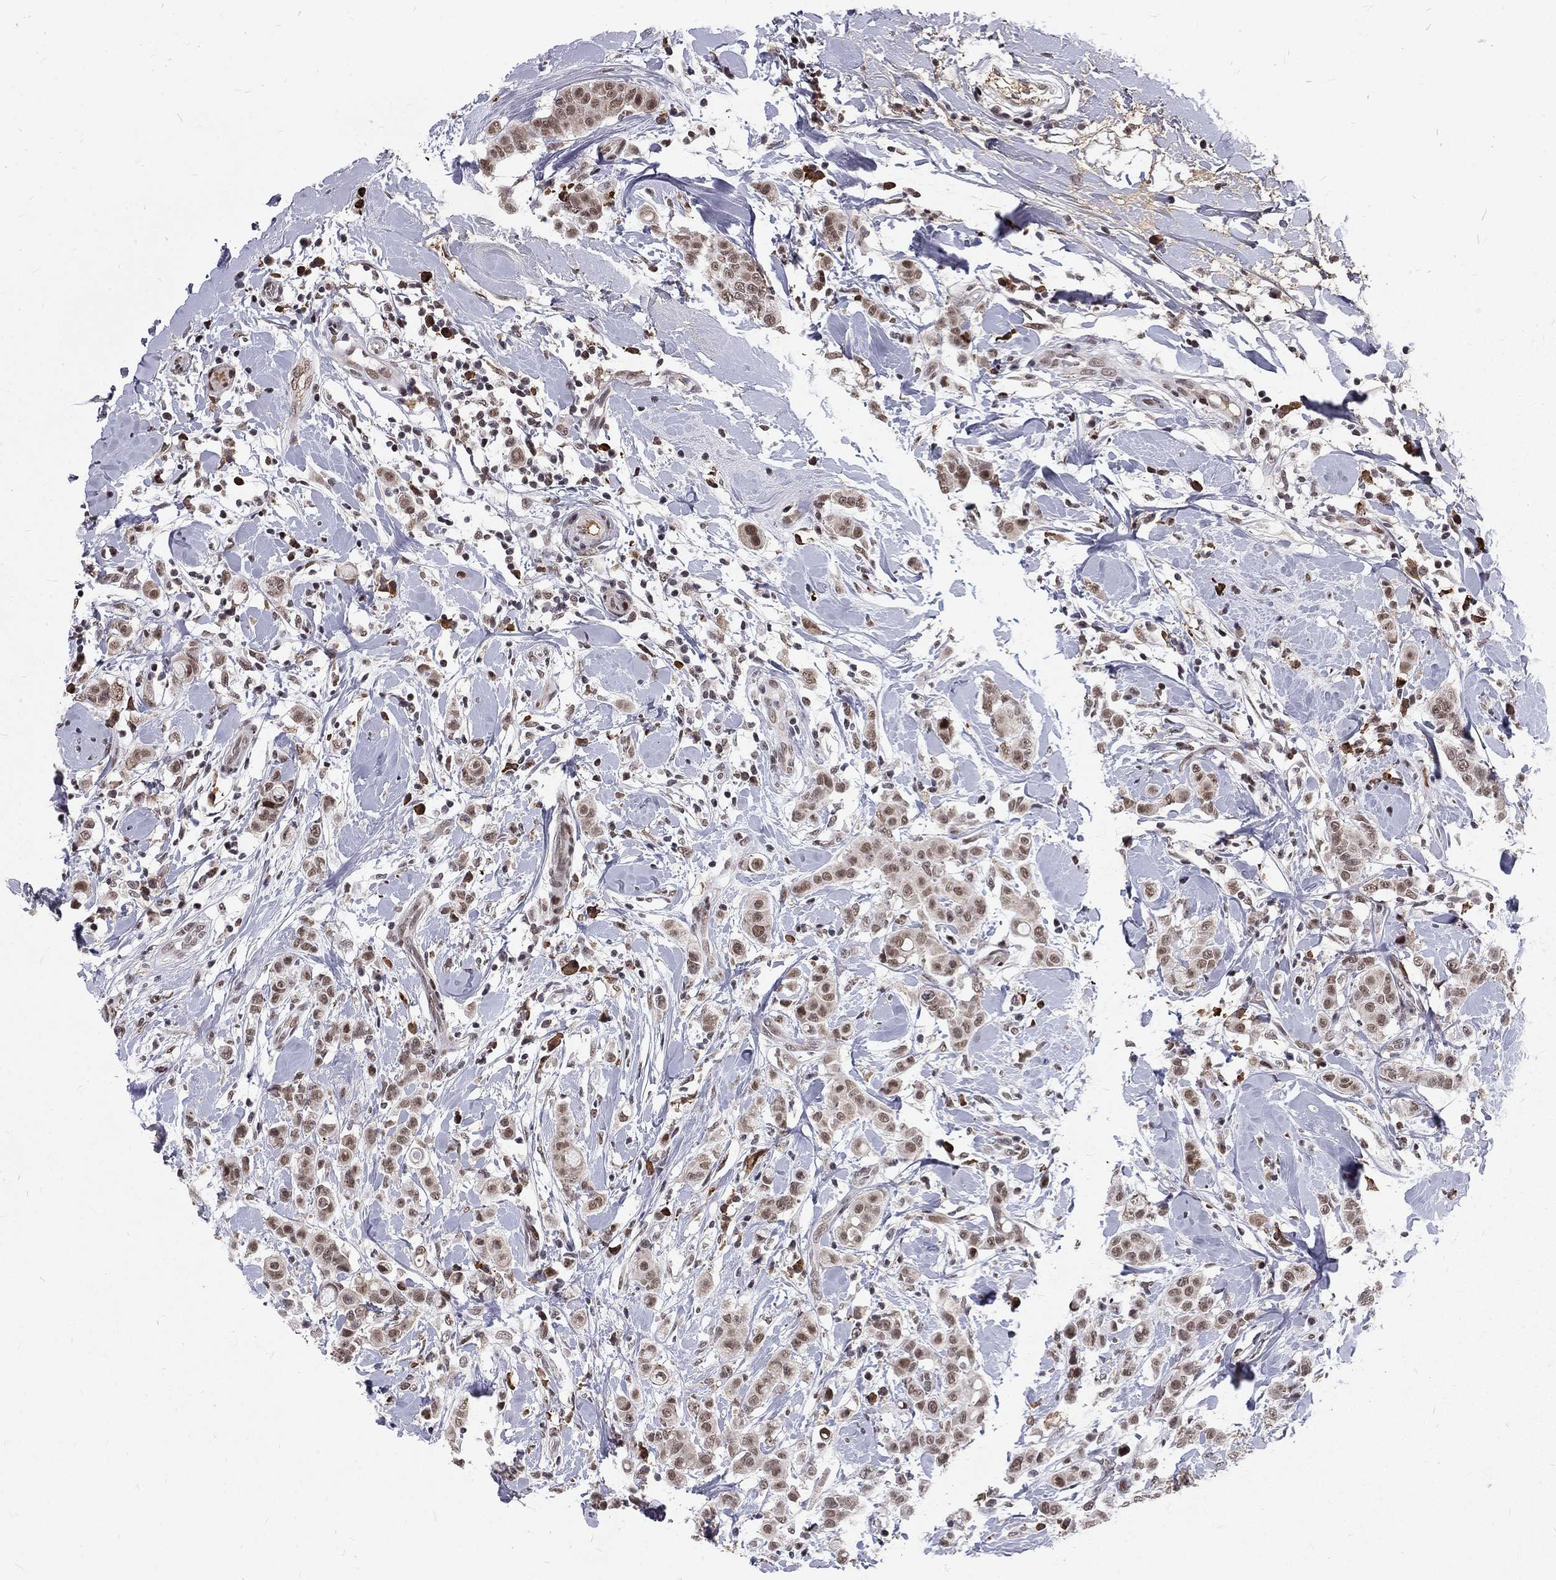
{"staining": {"intensity": "moderate", "quantity": "25%-75%", "location": "cytoplasmic/membranous,nuclear"}, "tissue": "breast cancer", "cell_type": "Tumor cells", "image_type": "cancer", "snomed": [{"axis": "morphology", "description": "Duct carcinoma"}, {"axis": "topography", "description": "Breast"}], "caption": "Tumor cells show moderate cytoplasmic/membranous and nuclear positivity in about 25%-75% of cells in breast cancer (intraductal carcinoma). (brown staining indicates protein expression, while blue staining denotes nuclei).", "gene": "TCEAL1", "patient": {"sex": "female", "age": 27}}